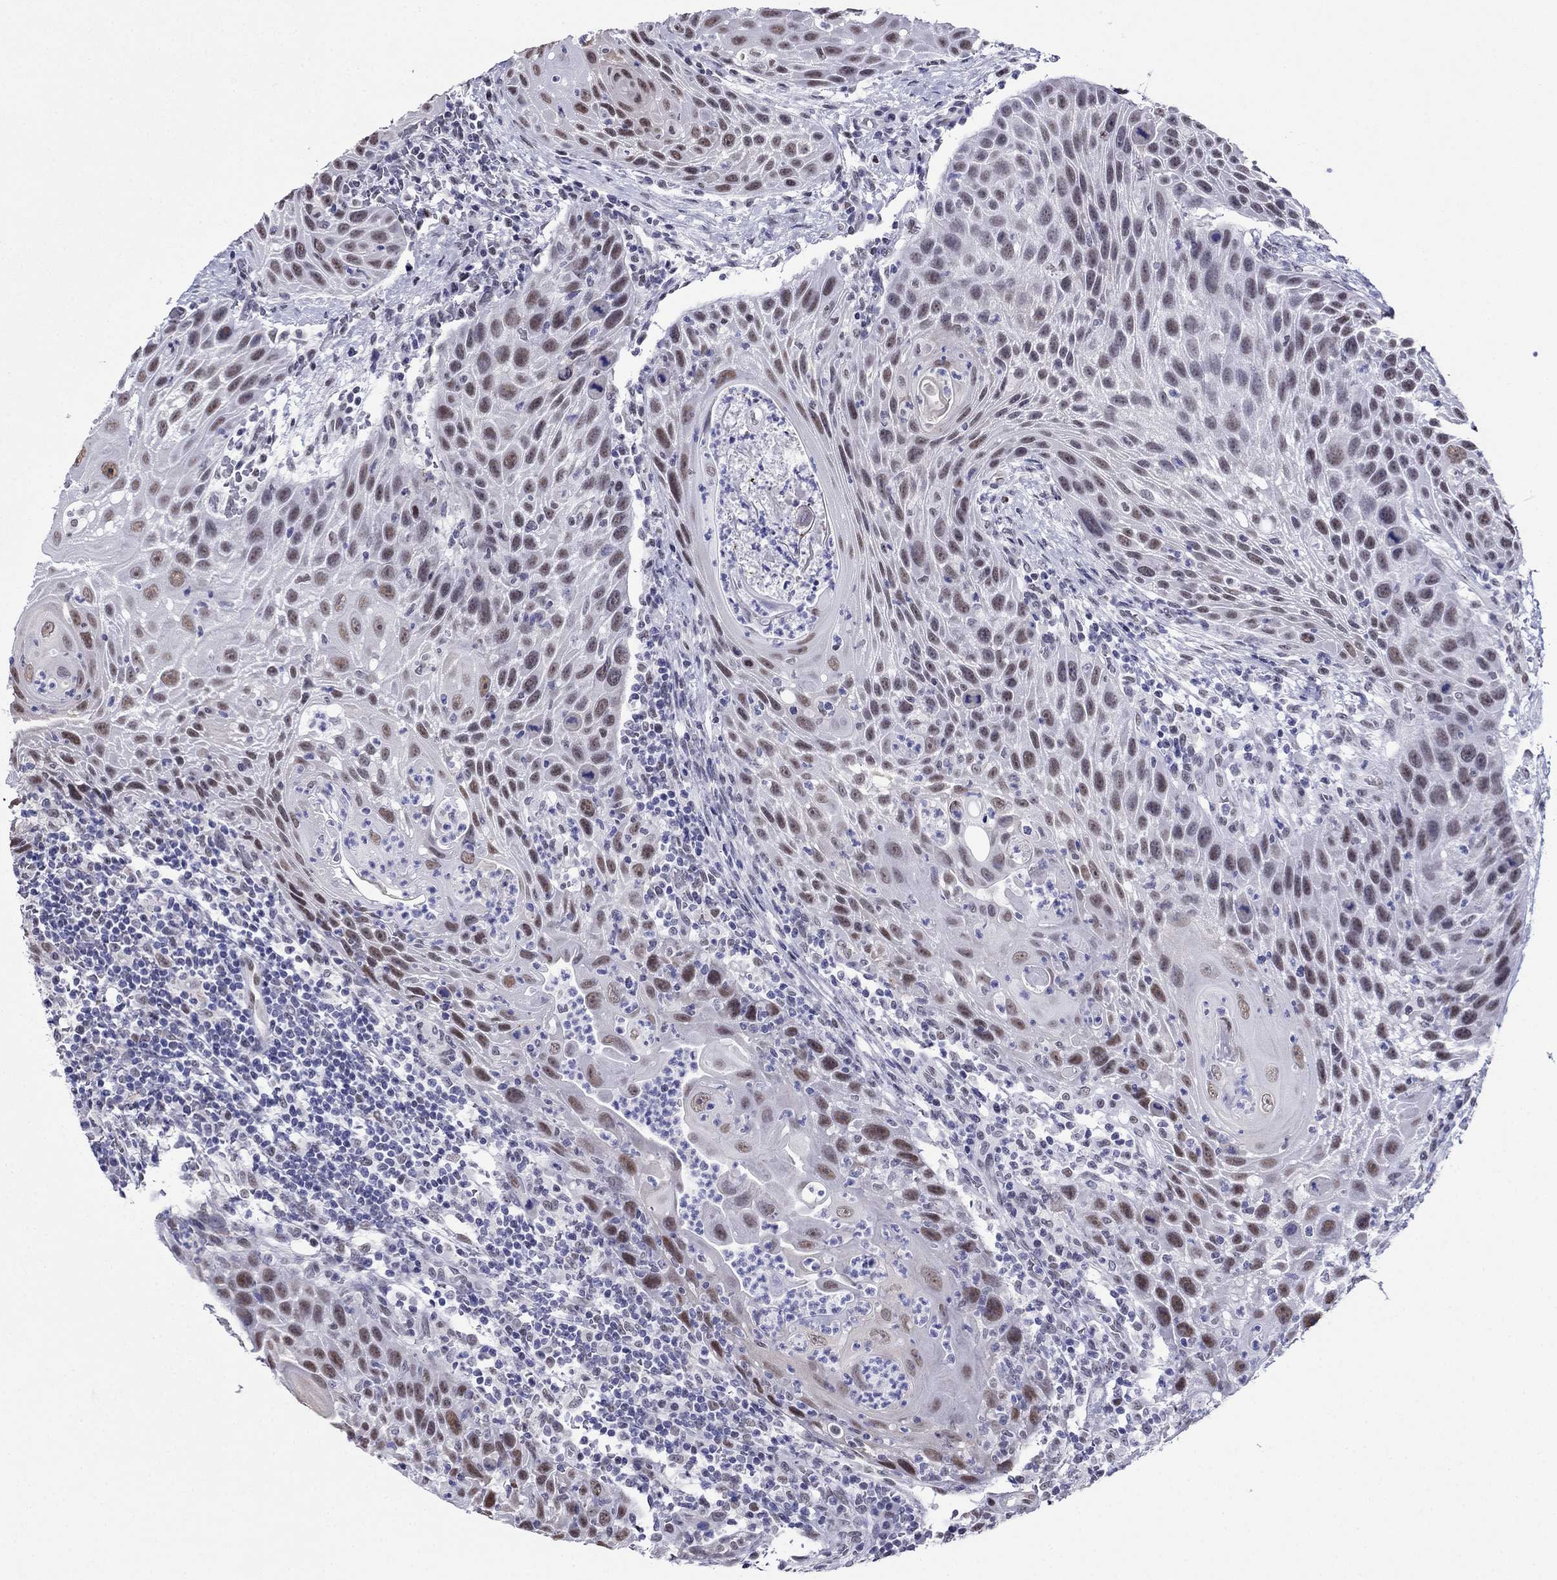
{"staining": {"intensity": "moderate", "quantity": ">75%", "location": "nuclear"}, "tissue": "head and neck cancer", "cell_type": "Tumor cells", "image_type": "cancer", "snomed": [{"axis": "morphology", "description": "Squamous cell carcinoma, NOS"}, {"axis": "topography", "description": "Head-Neck"}], "caption": "Protein staining displays moderate nuclear positivity in approximately >75% of tumor cells in head and neck cancer. Using DAB (3,3'-diaminobenzidine) (brown) and hematoxylin (blue) stains, captured at high magnification using brightfield microscopy.", "gene": "PPM1G", "patient": {"sex": "male", "age": 69}}